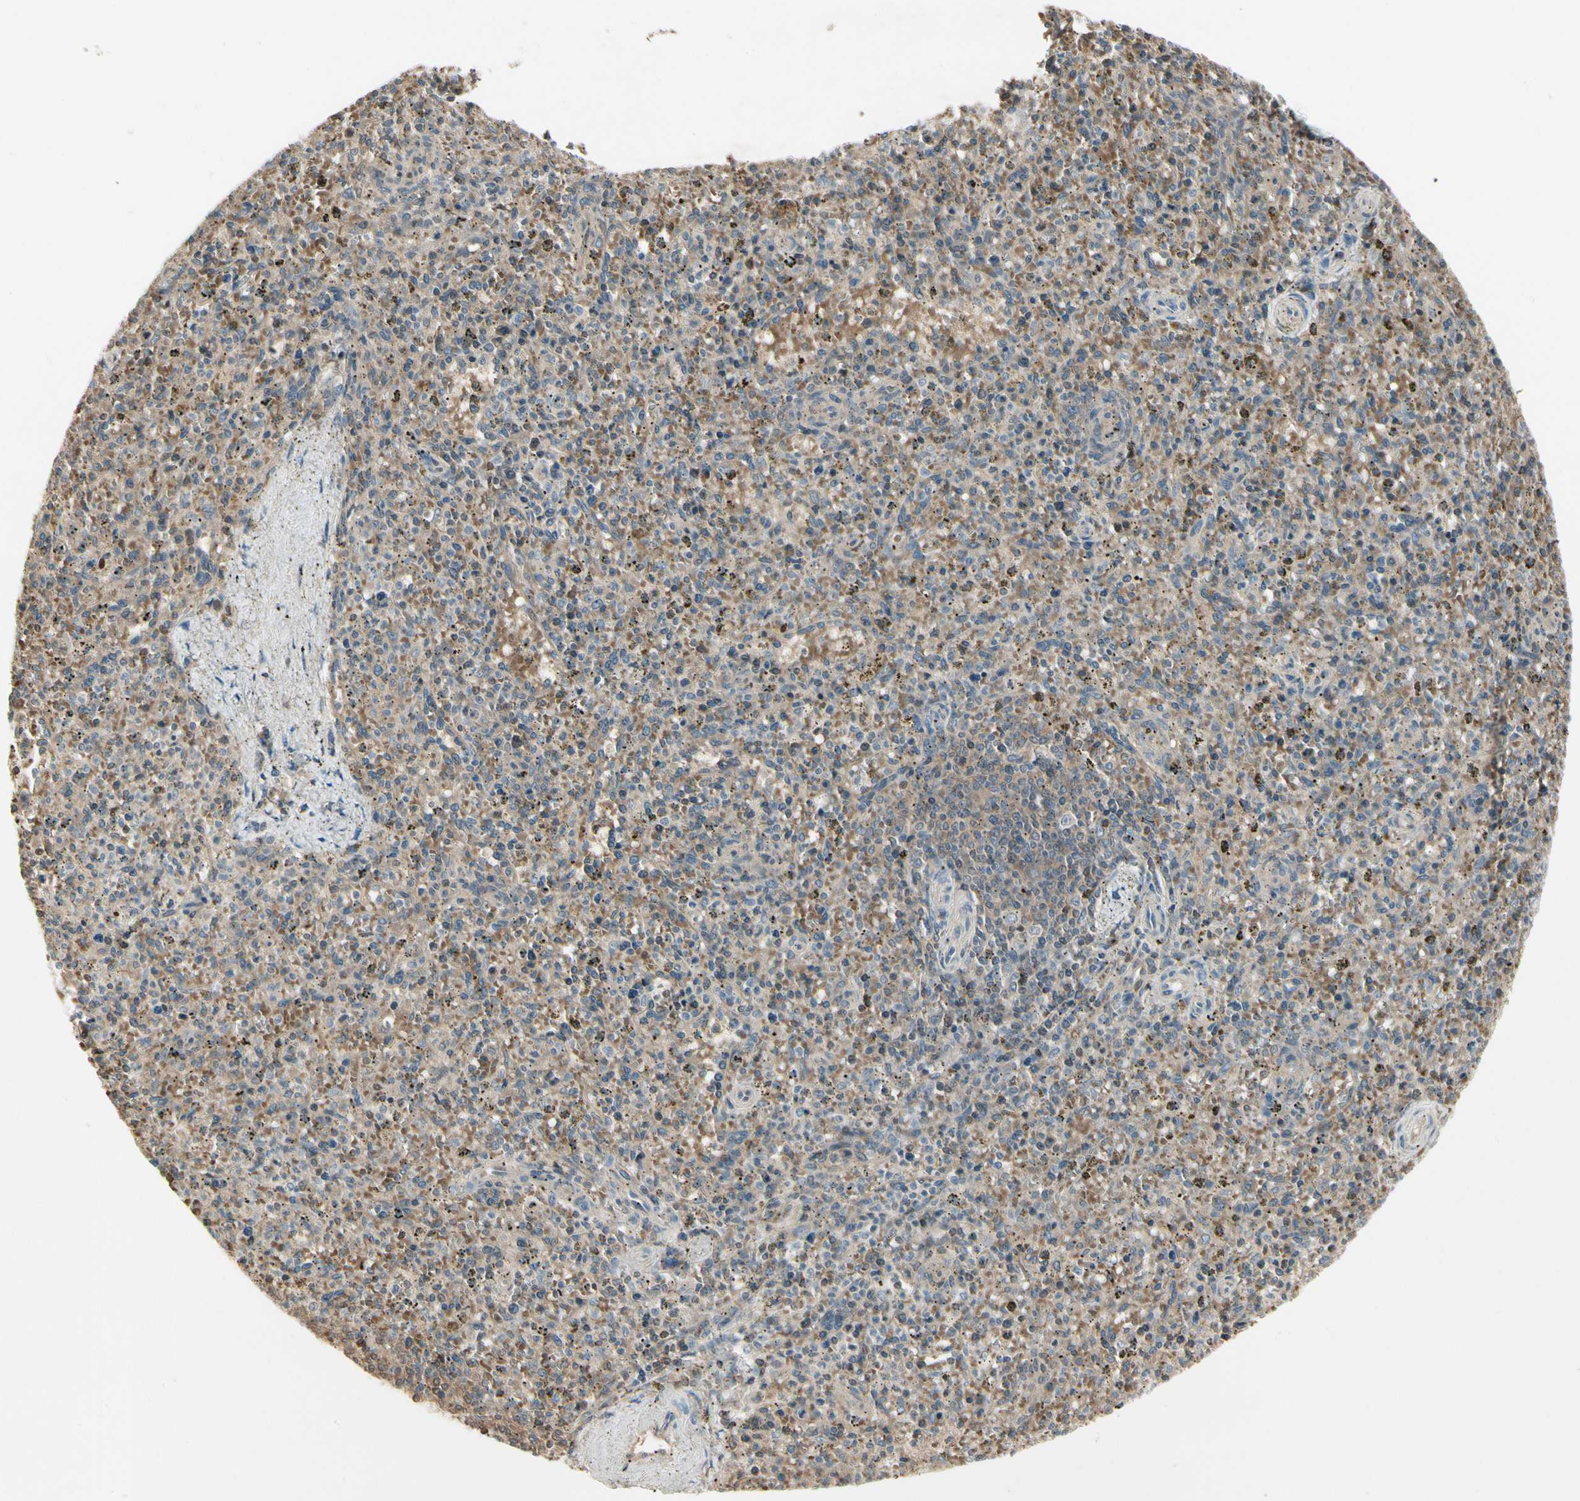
{"staining": {"intensity": "weak", "quantity": "25%-75%", "location": "cytoplasmic/membranous"}, "tissue": "spleen", "cell_type": "Cells in red pulp", "image_type": "normal", "snomed": [{"axis": "morphology", "description": "Normal tissue, NOS"}, {"axis": "topography", "description": "Spleen"}], "caption": "IHC image of normal spleen: human spleen stained using IHC reveals low levels of weak protein expression localized specifically in the cytoplasmic/membranous of cells in red pulp, appearing as a cytoplasmic/membranous brown color.", "gene": "EVC", "patient": {"sex": "male", "age": 72}}